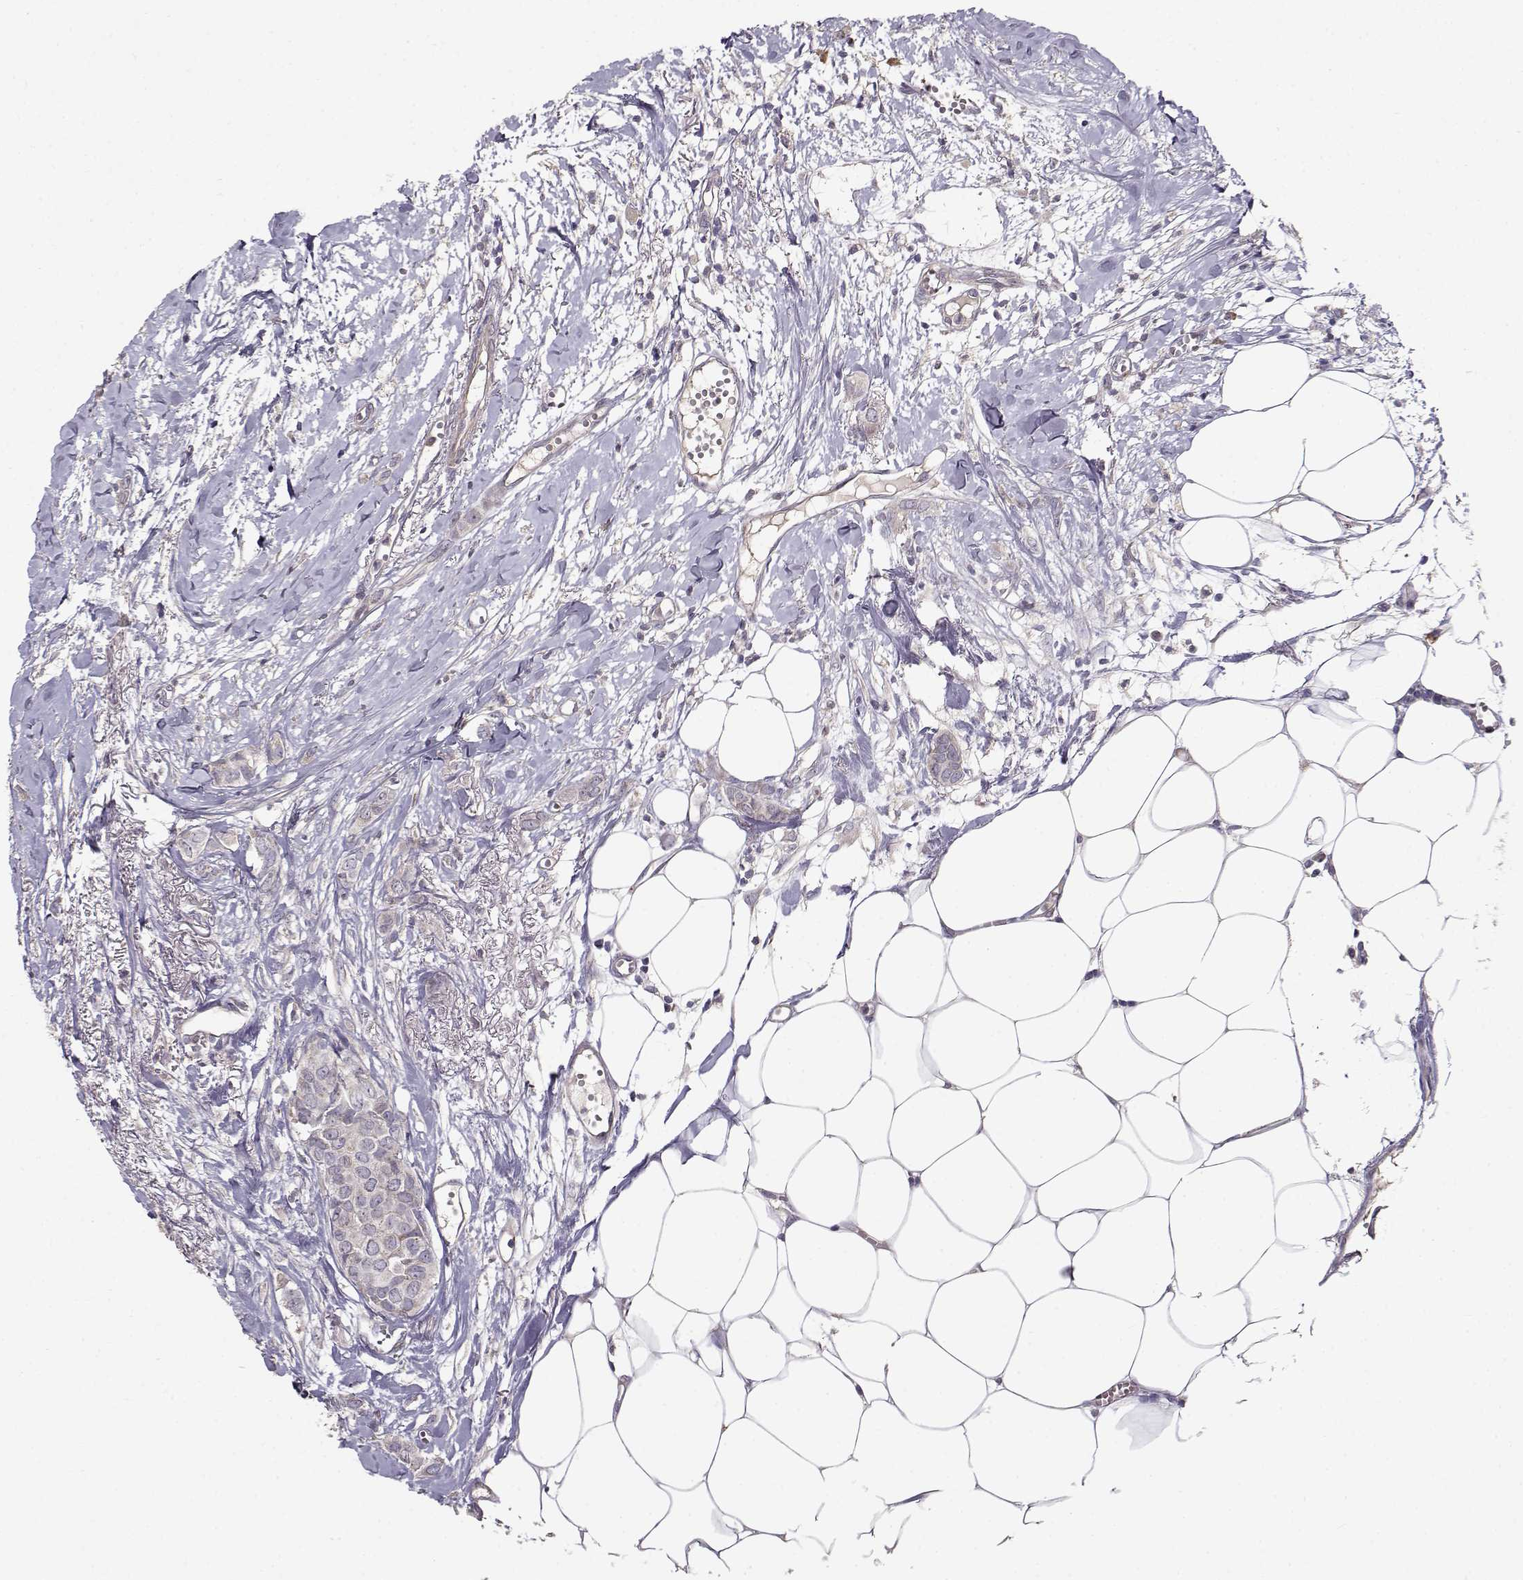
{"staining": {"intensity": "negative", "quantity": "none", "location": "none"}, "tissue": "breast cancer", "cell_type": "Tumor cells", "image_type": "cancer", "snomed": [{"axis": "morphology", "description": "Duct carcinoma"}, {"axis": "topography", "description": "Breast"}], "caption": "Photomicrograph shows no protein positivity in tumor cells of breast cancer tissue.", "gene": "ENTPD8", "patient": {"sex": "female", "age": 85}}